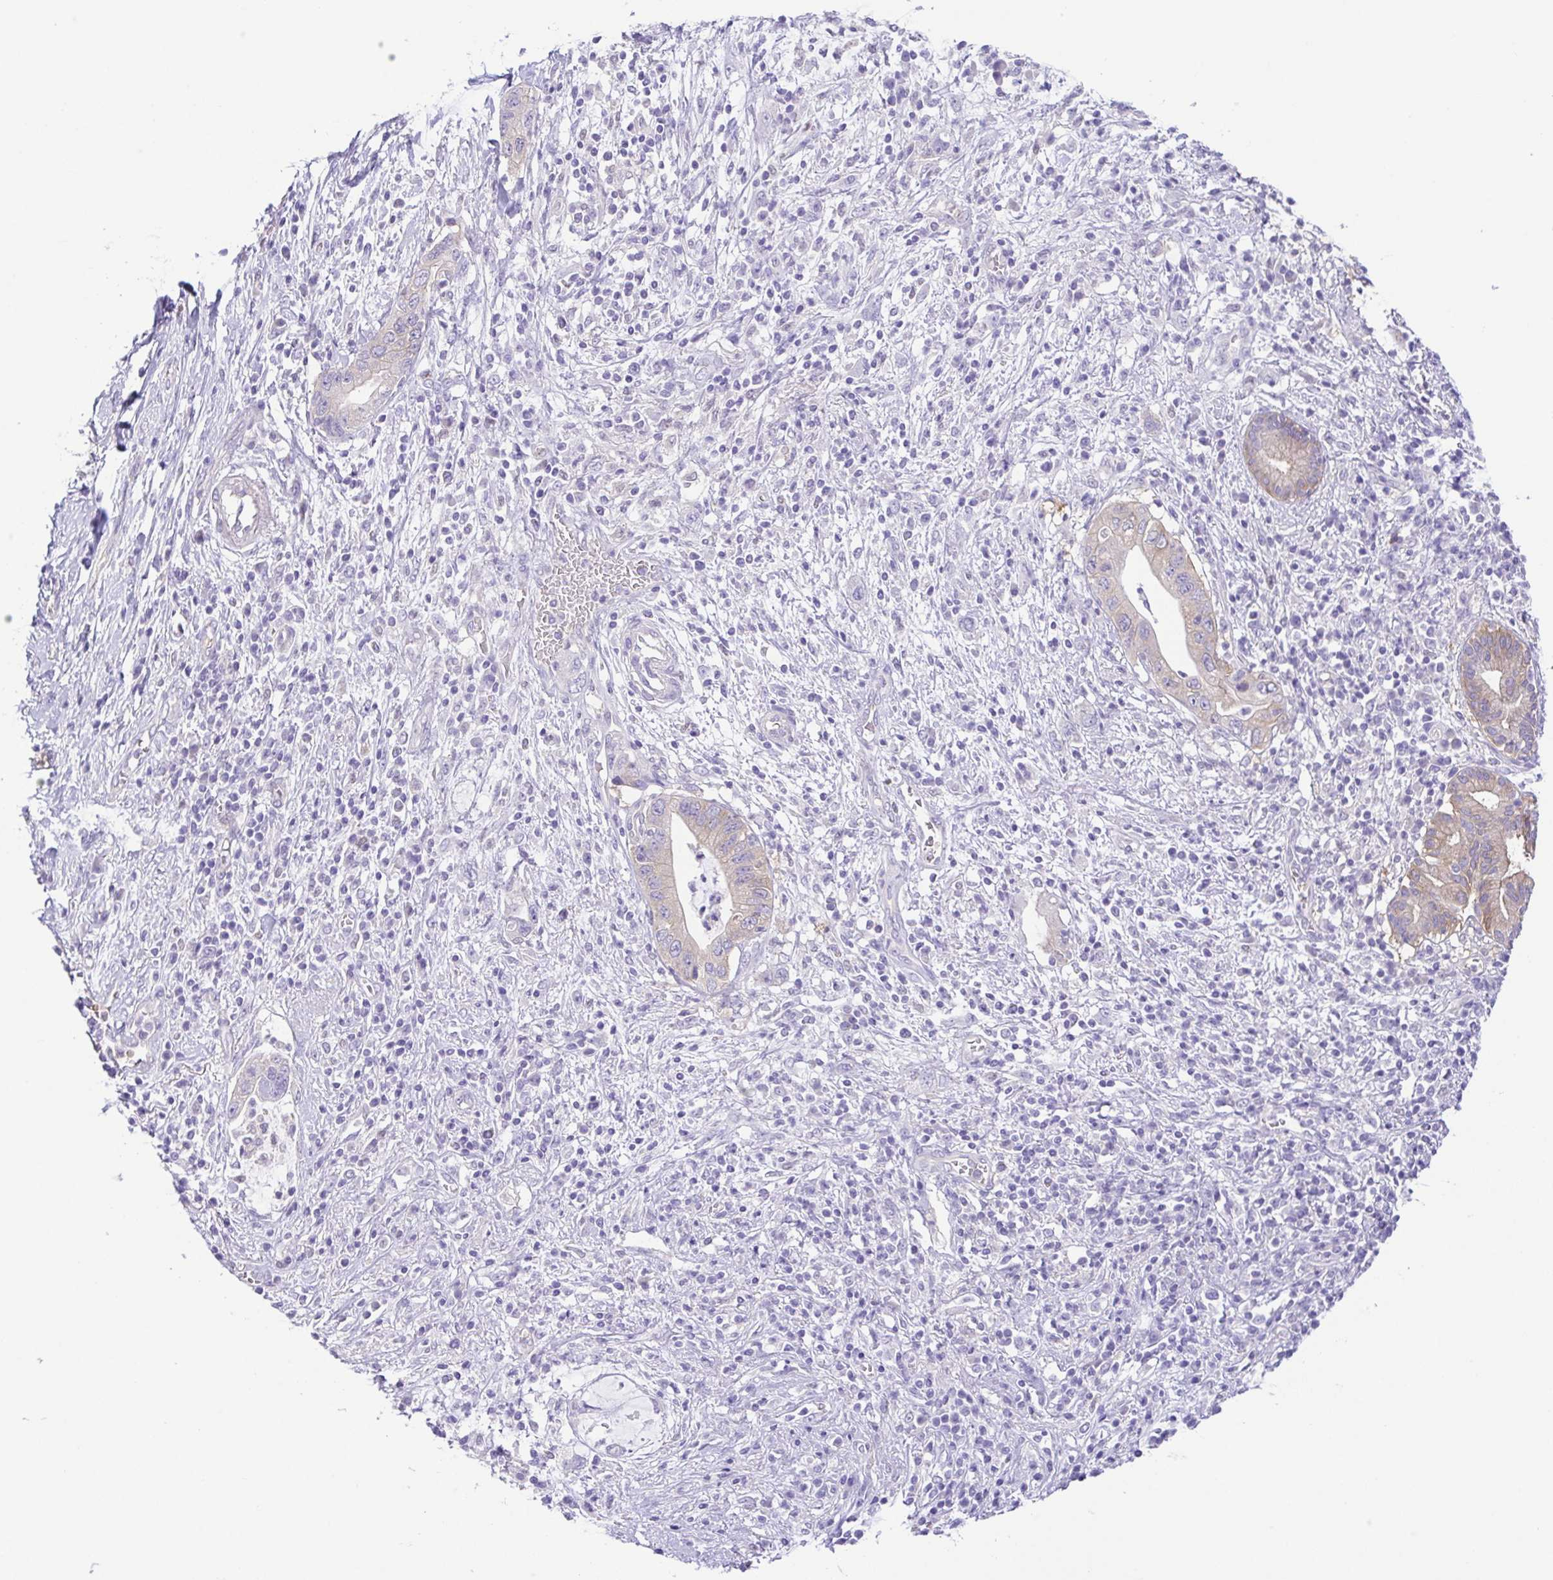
{"staining": {"intensity": "weak", "quantity": "<25%", "location": "cytoplasmic/membranous"}, "tissue": "pancreatic cancer", "cell_type": "Tumor cells", "image_type": "cancer", "snomed": [{"axis": "morphology", "description": "Adenocarcinoma, NOS"}, {"axis": "topography", "description": "Pancreas"}], "caption": "DAB immunohistochemical staining of pancreatic cancer (adenocarcinoma) displays no significant expression in tumor cells. (DAB (3,3'-diaminobenzidine) immunohistochemistry (IHC) with hematoxylin counter stain).", "gene": "EPB42", "patient": {"sex": "female", "age": 72}}